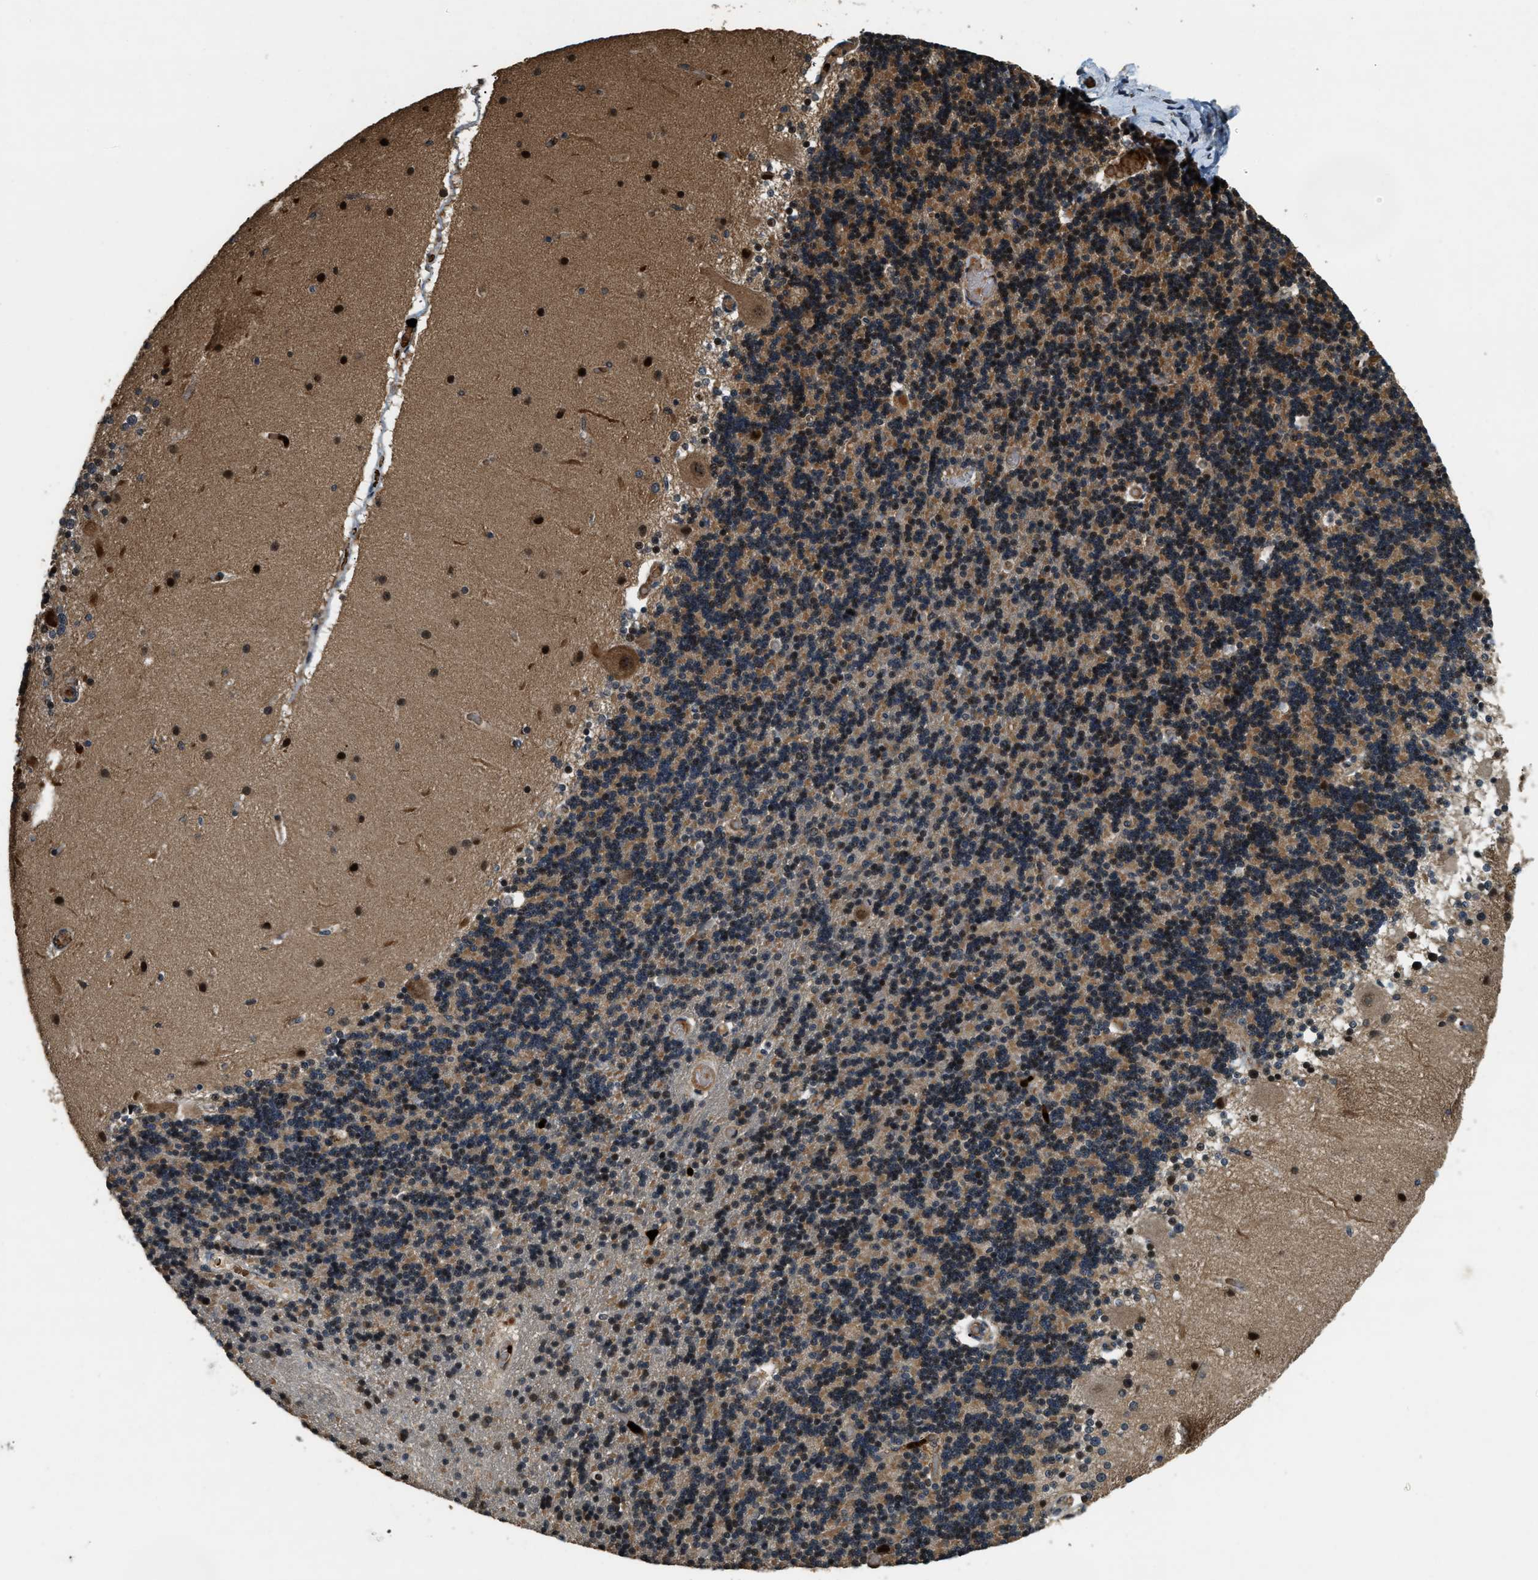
{"staining": {"intensity": "moderate", "quantity": ">75%", "location": "cytoplasmic/membranous"}, "tissue": "cerebellum", "cell_type": "Cells in granular layer", "image_type": "normal", "snomed": [{"axis": "morphology", "description": "Normal tissue, NOS"}, {"axis": "topography", "description": "Cerebellum"}], "caption": "High-magnification brightfield microscopy of unremarkable cerebellum stained with DAB (brown) and counterstained with hematoxylin (blue). cells in granular layer exhibit moderate cytoplasmic/membranous staining is seen in about>75% of cells. The staining was performed using DAB (3,3'-diaminobenzidine), with brown indicating positive protein expression. Nuclei are stained blue with hematoxylin.", "gene": "RNF141", "patient": {"sex": "female", "age": 54}}